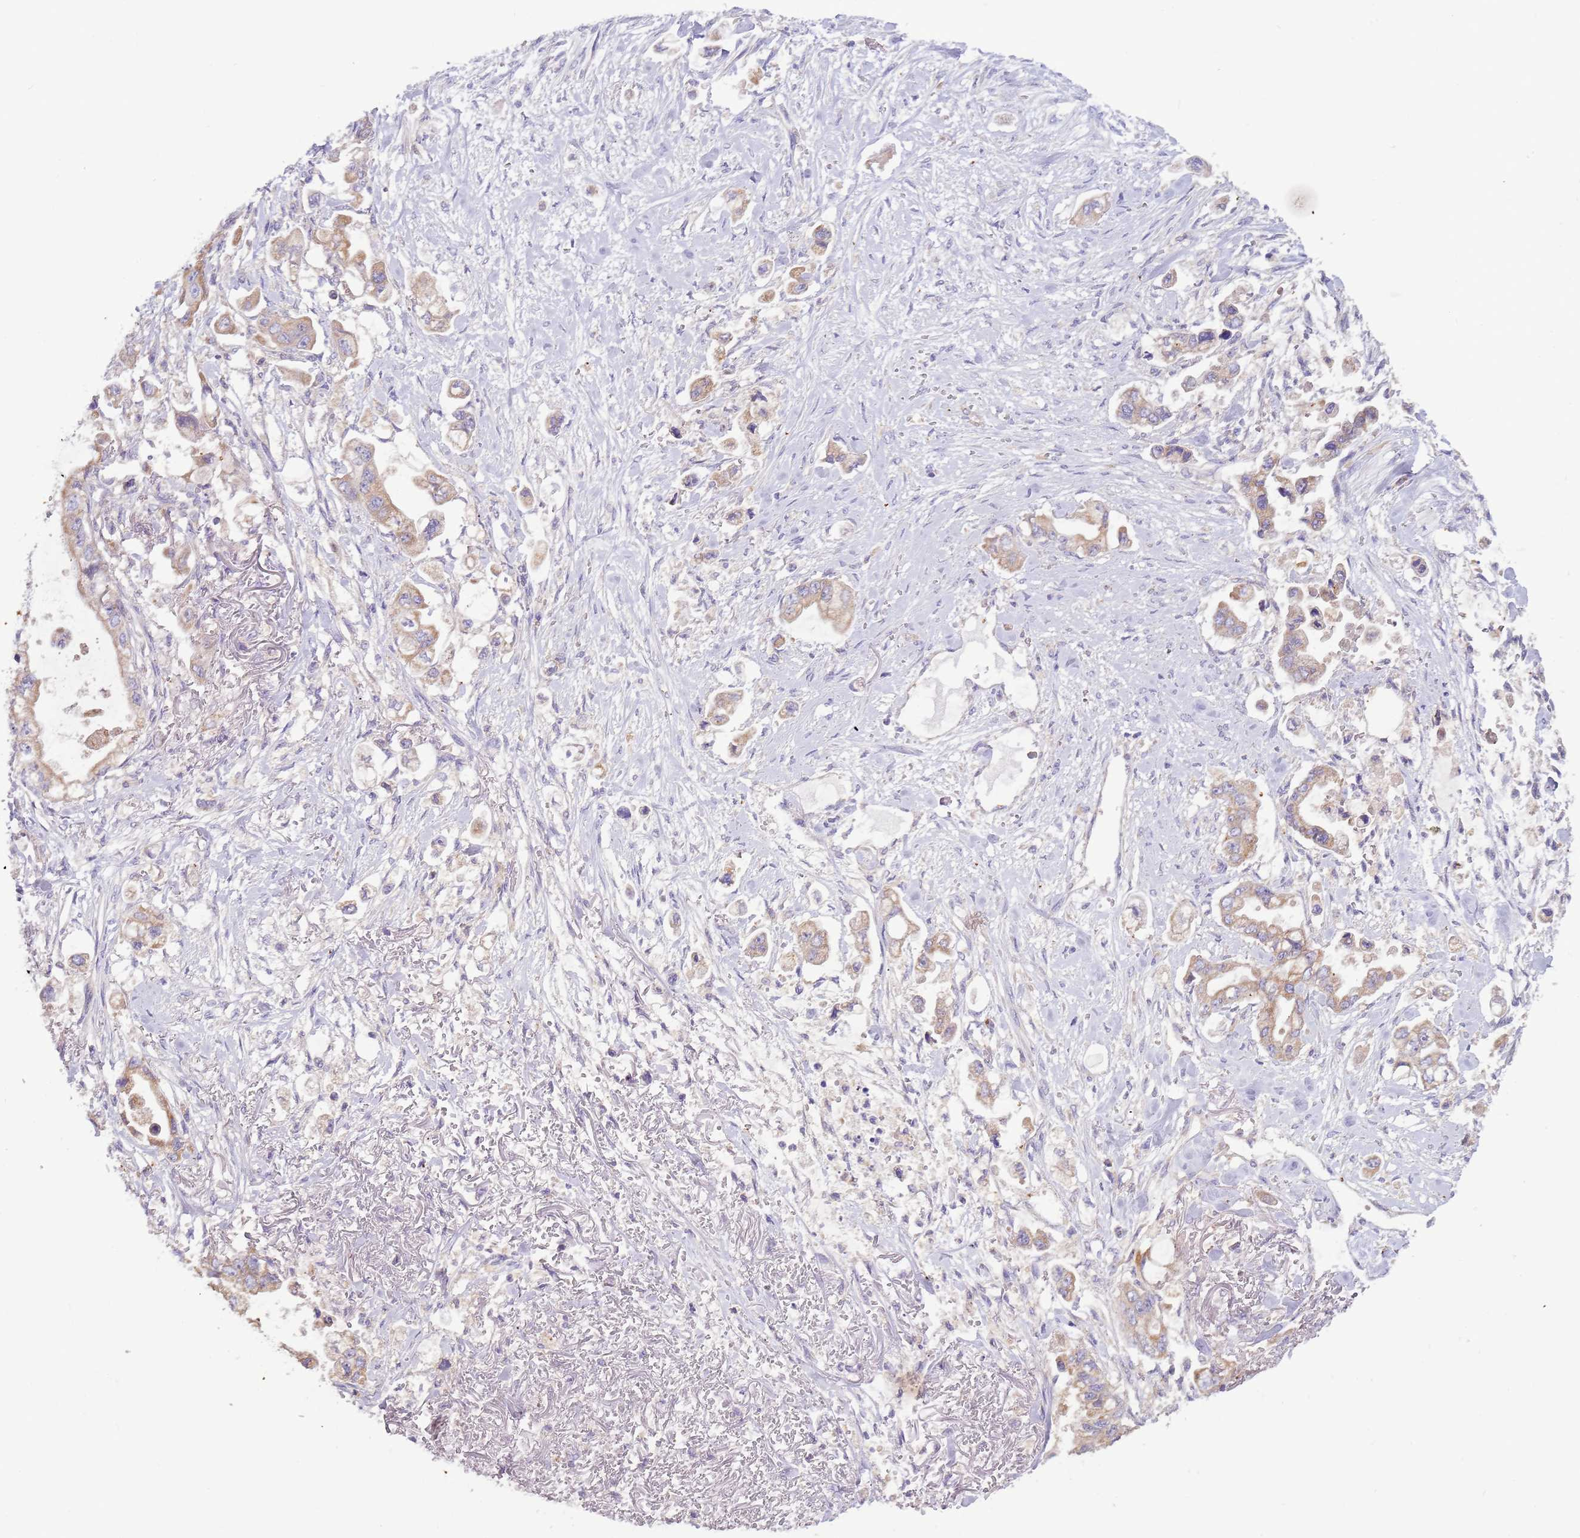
{"staining": {"intensity": "moderate", "quantity": "25%-75%", "location": "cytoplasmic/membranous"}, "tissue": "stomach cancer", "cell_type": "Tumor cells", "image_type": "cancer", "snomed": [{"axis": "morphology", "description": "Adenocarcinoma, NOS"}, {"axis": "topography", "description": "Stomach"}], "caption": "A brown stain labels moderate cytoplasmic/membranous staining of a protein in stomach adenocarcinoma tumor cells.", "gene": "UQCRQ", "patient": {"sex": "male", "age": 62}}